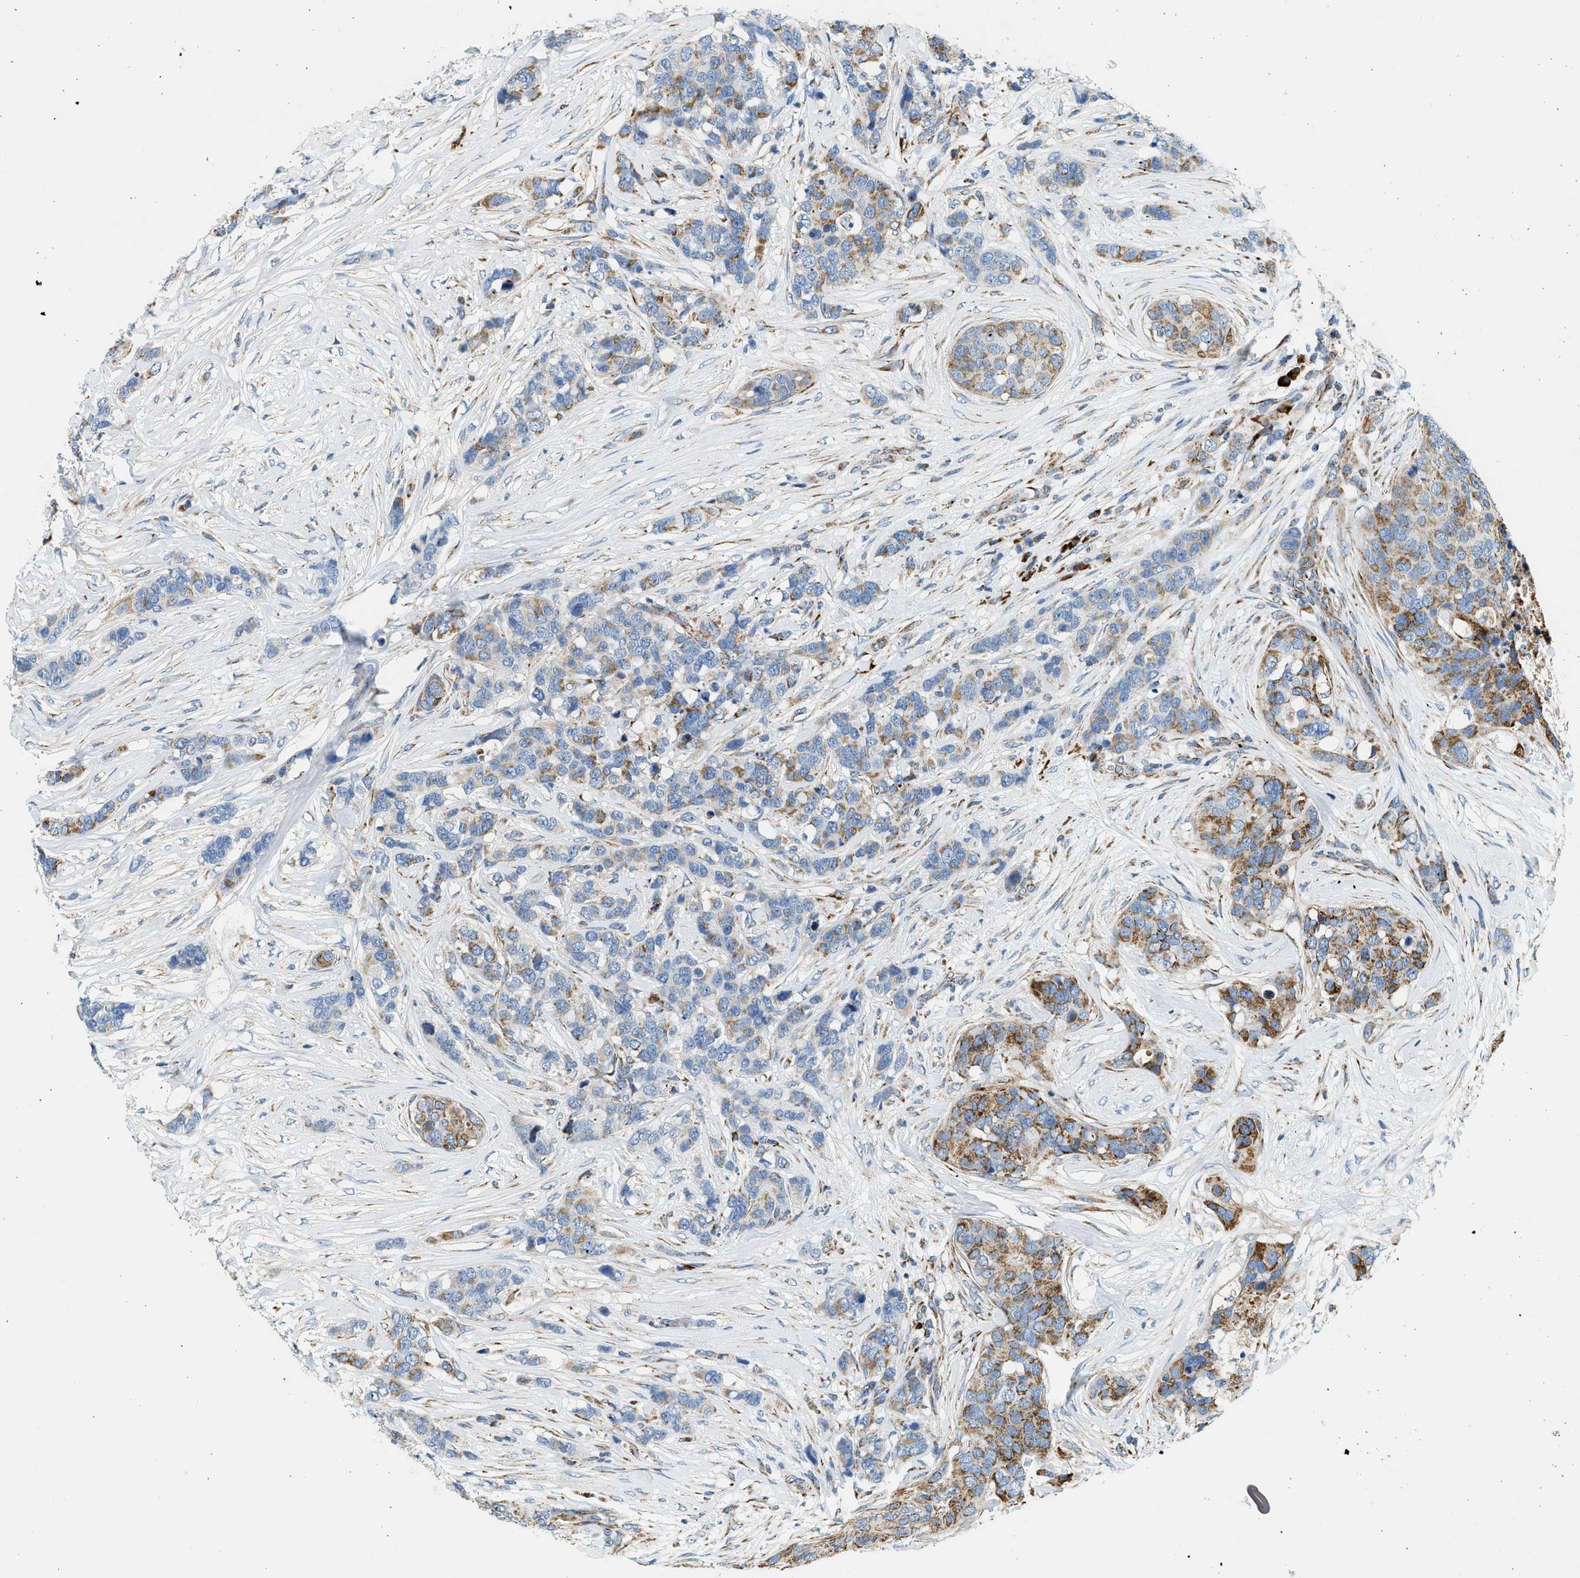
{"staining": {"intensity": "moderate", "quantity": "25%-75%", "location": "cytoplasmic/membranous"}, "tissue": "breast cancer", "cell_type": "Tumor cells", "image_type": "cancer", "snomed": [{"axis": "morphology", "description": "Lobular carcinoma"}, {"axis": "topography", "description": "Breast"}], "caption": "High-magnification brightfield microscopy of breast cancer stained with DAB (3,3'-diaminobenzidine) (brown) and counterstained with hematoxylin (blue). tumor cells exhibit moderate cytoplasmic/membranous staining is present in about25%-75% of cells. The protein of interest is shown in brown color, while the nuclei are stained blue.", "gene": "KCNMB3", "patient": {"sex": "female", "age": 59}}